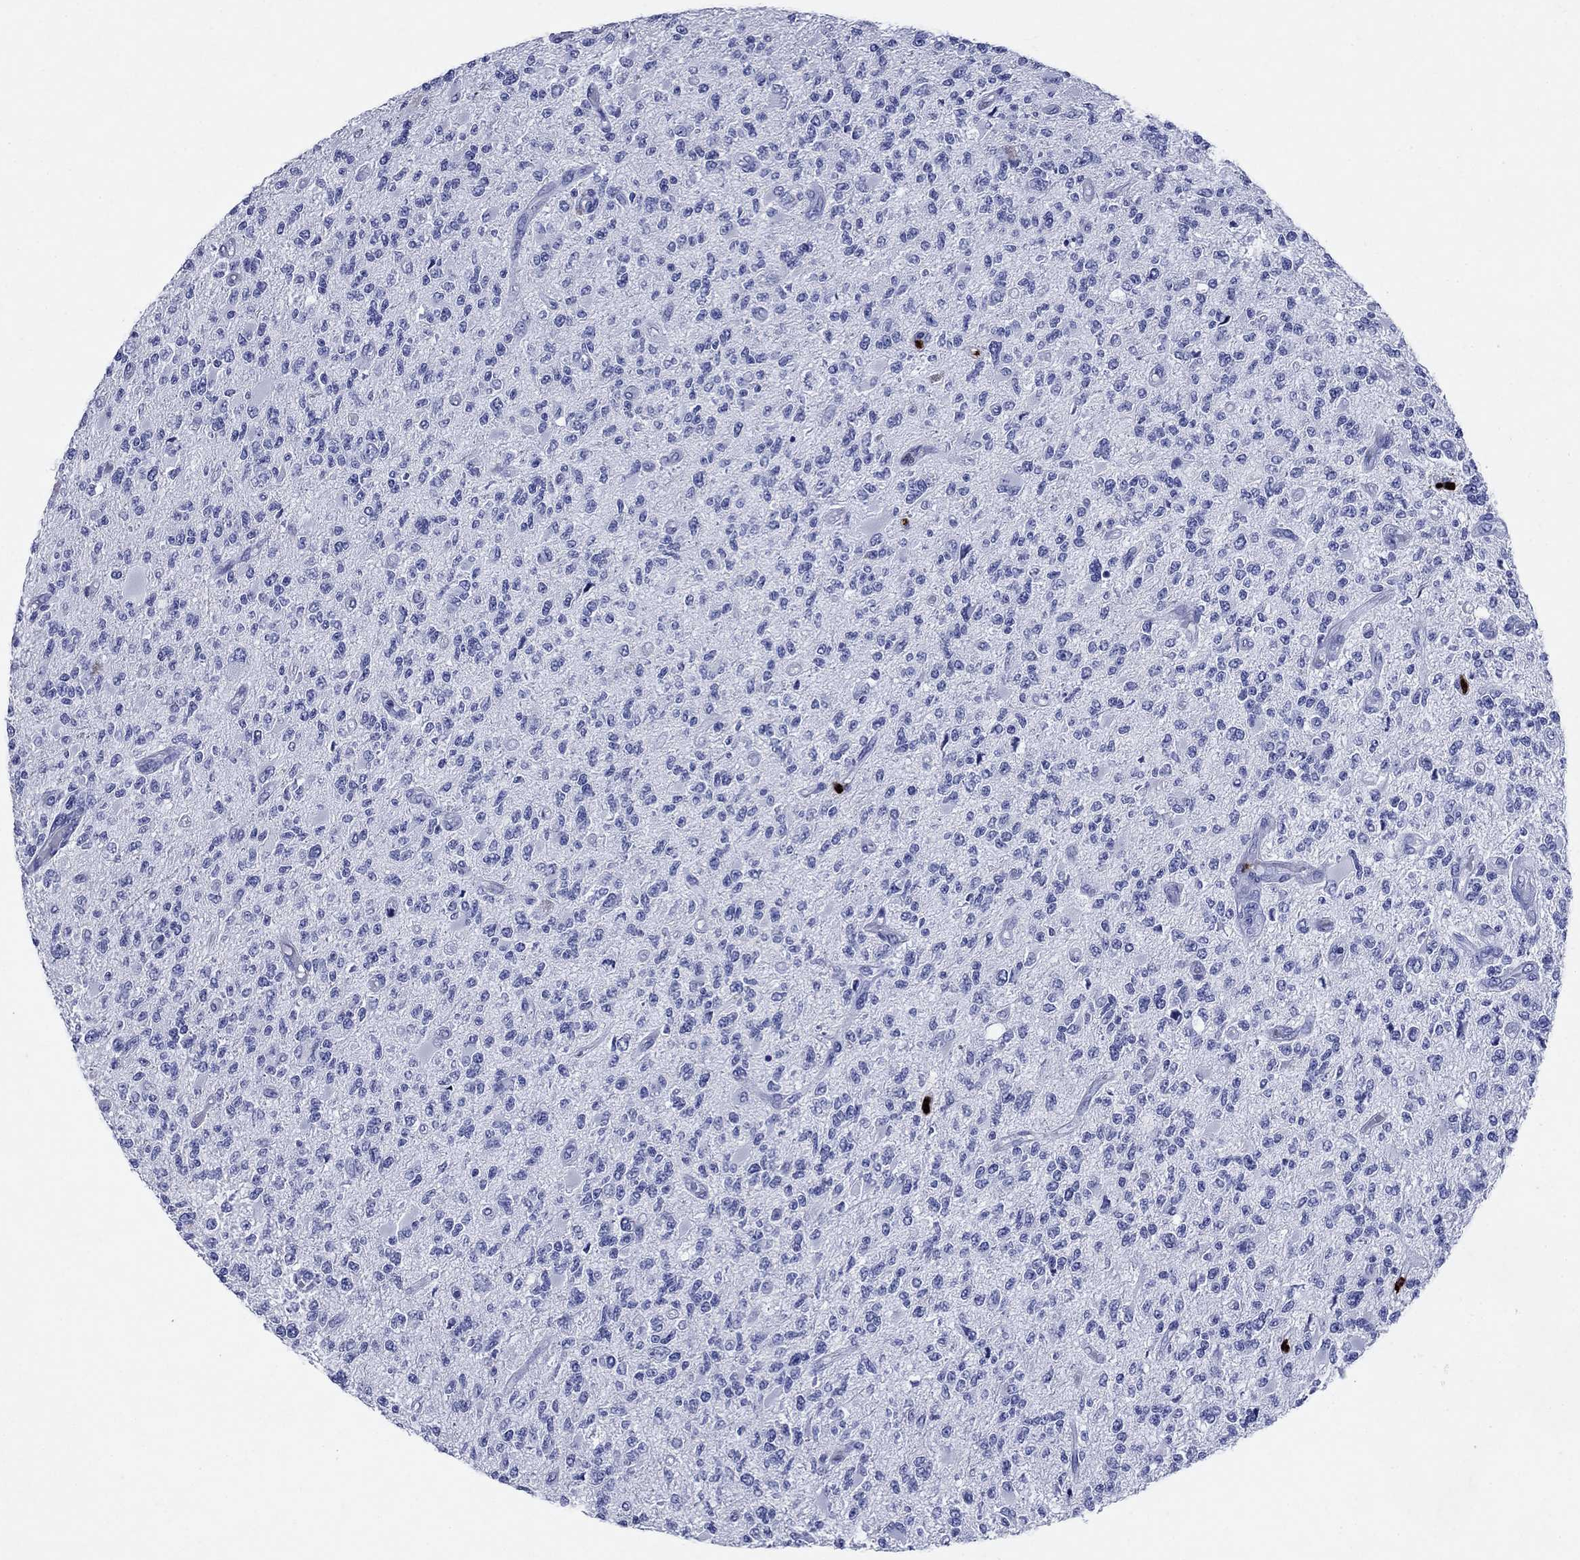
{"staining": {"intensity": "negative", "quantity": "none", "location": "none"}, "tissue": "glioma", "cell_type": "Tumor cells", "image_type": "cancer", "snomed": [{"axis": "morphology", "description": "Glioma, malignant, High grade"}, {"axis": "topography", "description": "Brain"}], "caption": "The micrograph demonstrates no staining of tumor cells in malignant glioma (high-grade).", "gene": "AZU1", "patient": {"sex": "female", "age": 63}}